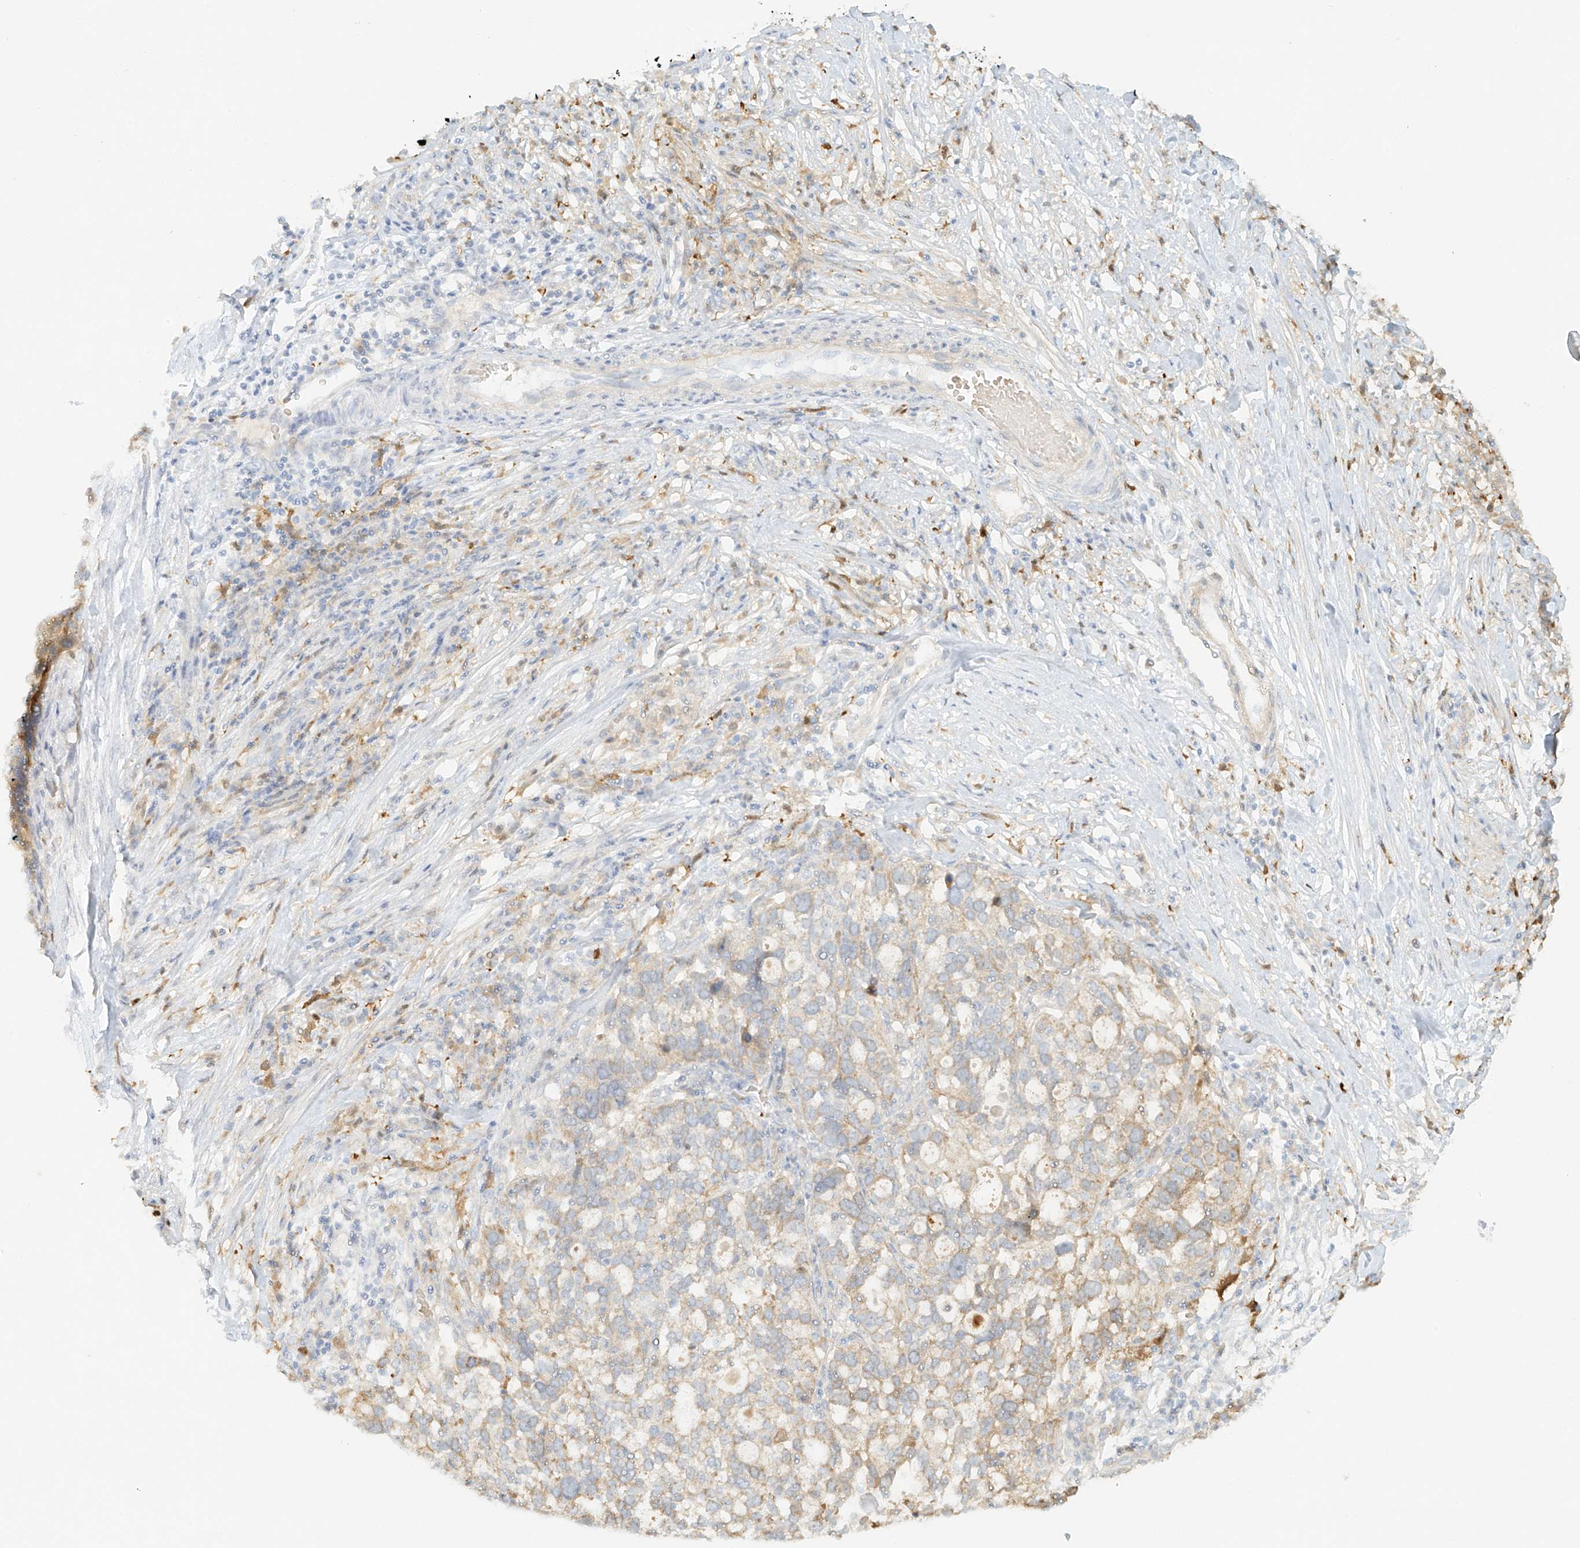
{"staining": {"intensity": "negative", "quantity": "none", "location": "none"}, "tissue": "ovarian cancer", "cell_type": "Tumor cells", "image_type": "cancer", "snomed": [{"axis": "morphology", "description": "Cystadenocarcinoma, serous, NOS"}, {"axis": "topography", "description": "Ovary"}], "caption": "This image is of ovarian serous cystadenocarcinoma stained with immunohistochemistry (IHC) to label a protein in brown with the nuclei are counter-stained blue. There is no expression in tumor cells.", "gene": "UPK1B", "patient": {"sex": "female", "age": 59}}